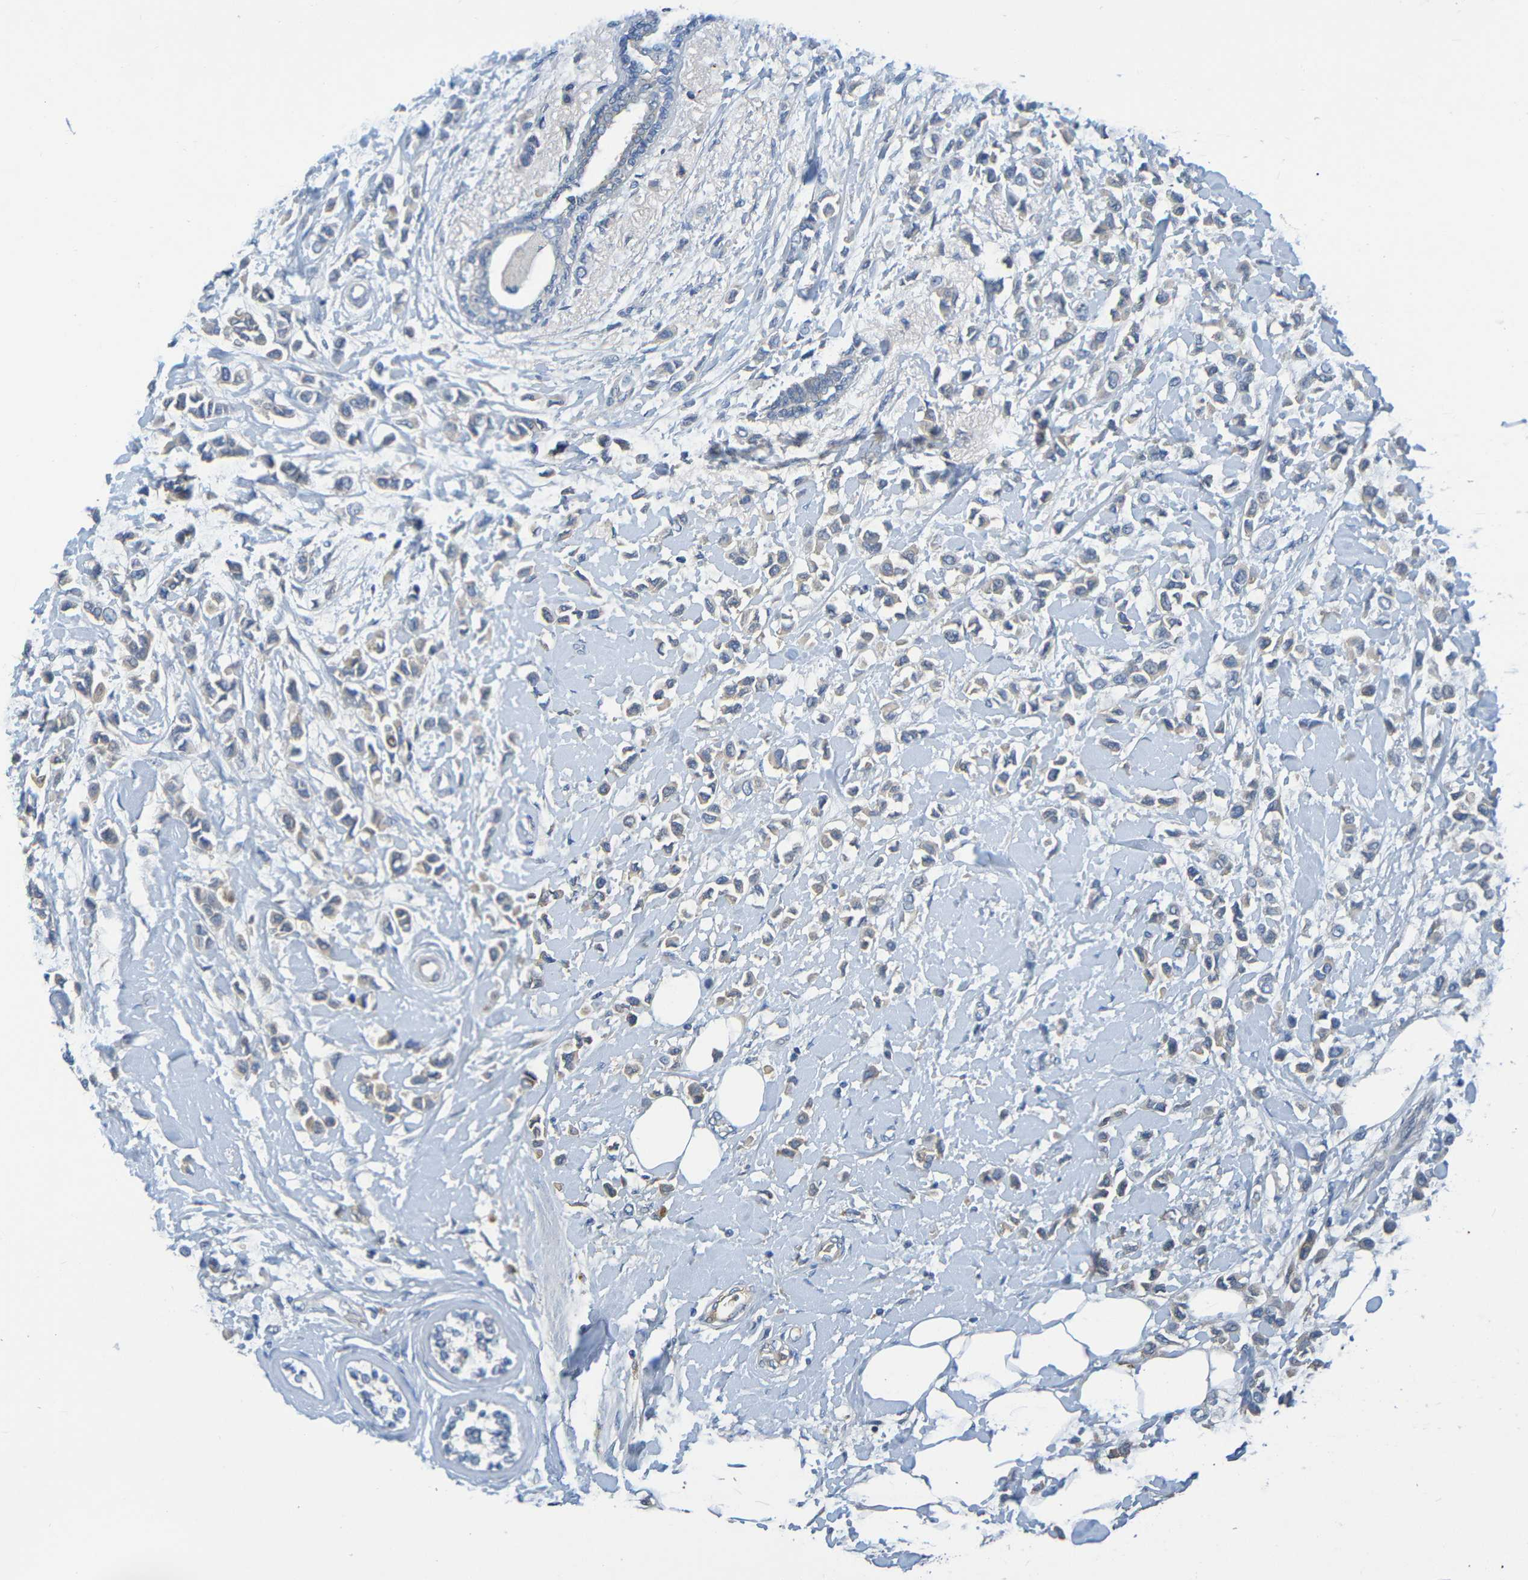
{"staining": {"intensity": "negative", "quantity": "none", "location": "none"}, "tissue": "breast cancer", "cell_type": "Tumor cells", "image_type": "cancer", "snomed": [{"axis": "morphology", "description": "Lobular carcinoma"}, {"axis": "topography", "description": "Breast"}], "caption": "This is an immunohistochemistry histopathology image of breast cancer. There is no staining in tumor cells.", "gene": "C1QA", "patient": {"sex": "female", "age": 51}}